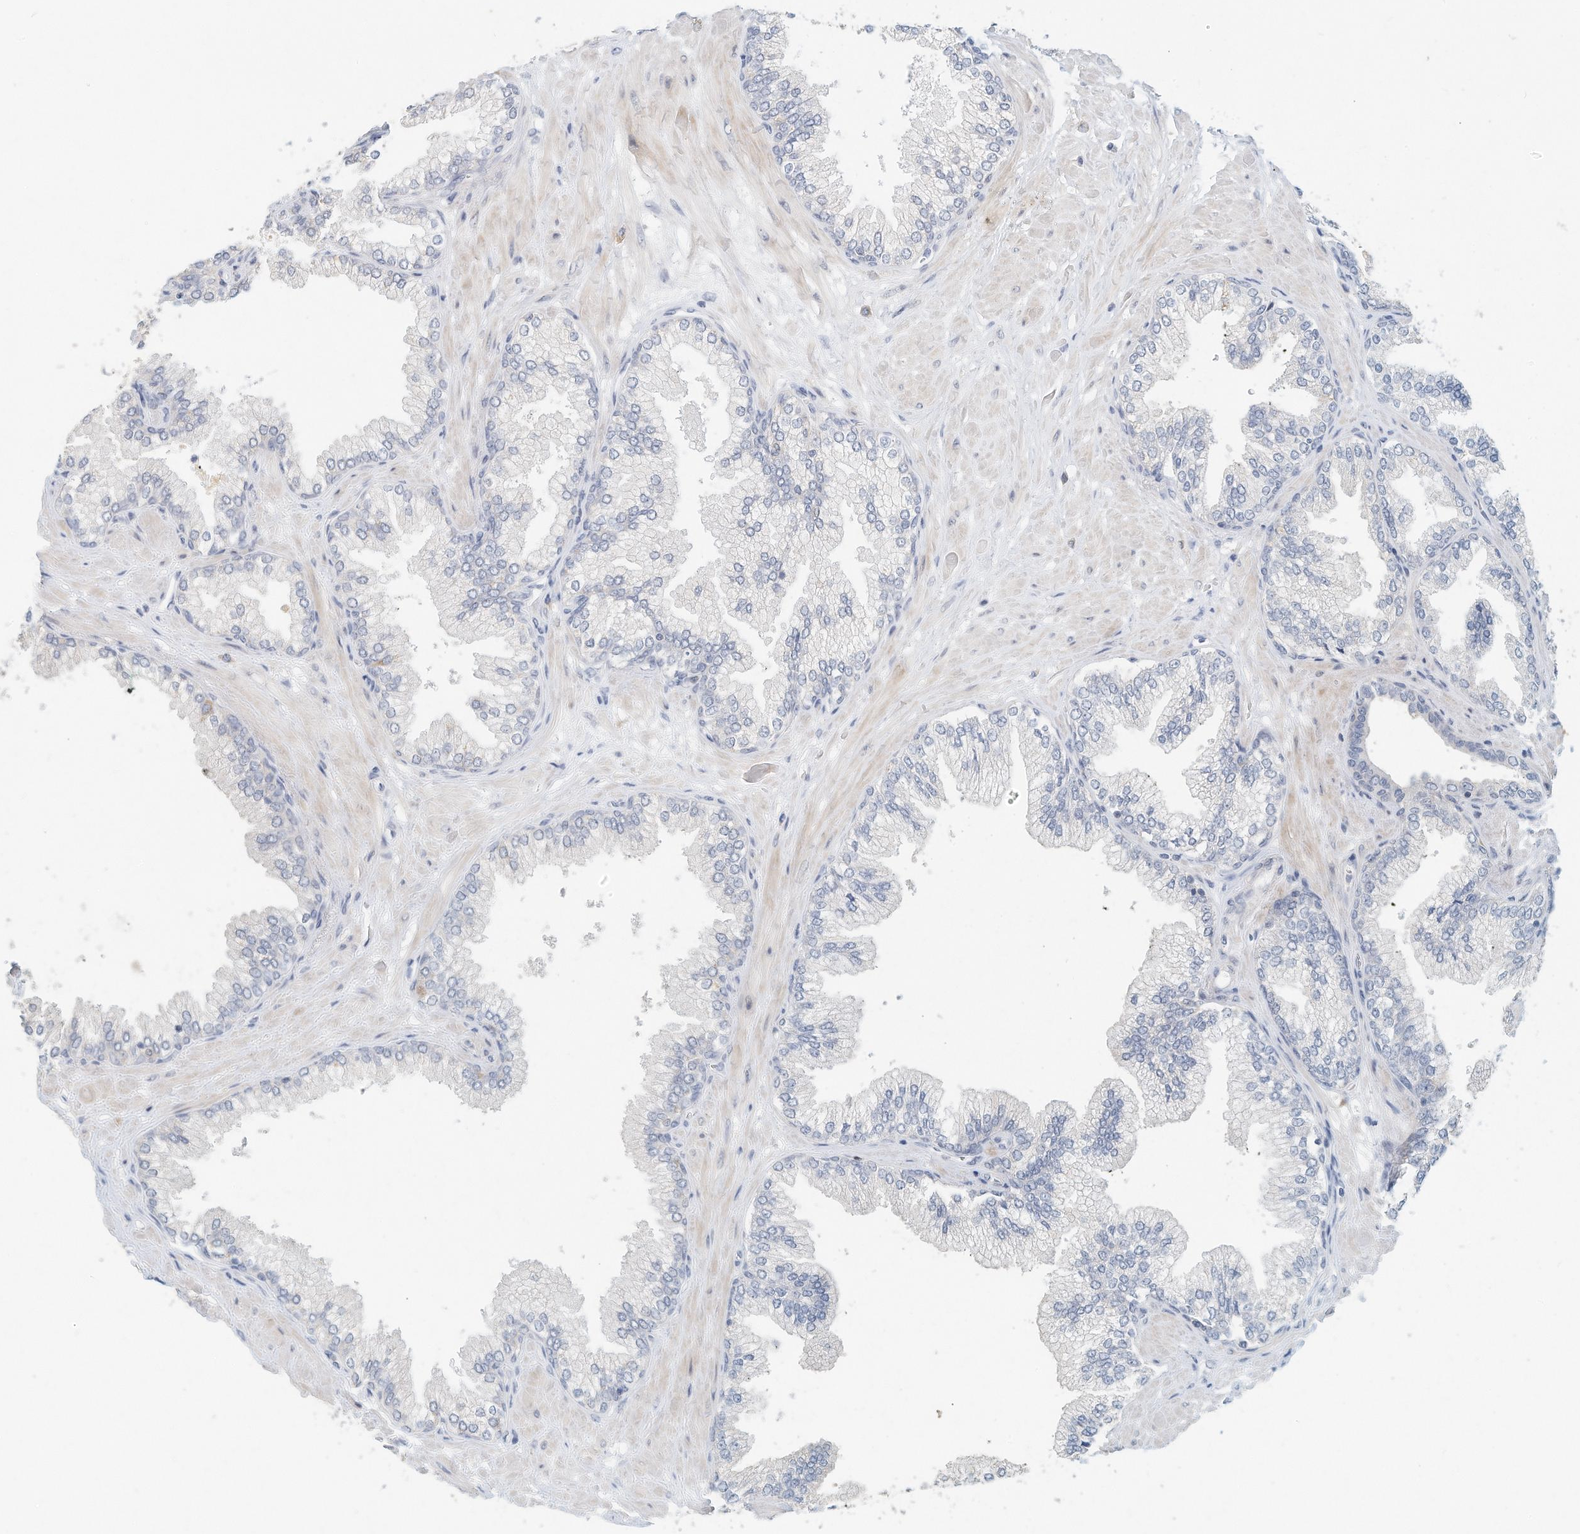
{"staining": {"intensity": "negative", "quantity": "none", "location": "none"}, "tissue": "prostate cancer", "cell_type": "Tumor cells", "image_type": "cancer", "snomed": [{"axis": "morphology", "description": "Adenocarcinoma, Low grade"}, {"axis": "topography", "description": "Prostate"}], "caption": "This is an IHC histopathology image of human prostate adenocarcinoma (low-grade). There is no positivity in tumor cells.", "gene": "MICAL1", "patient": {"sex": "male", "age": 71}}